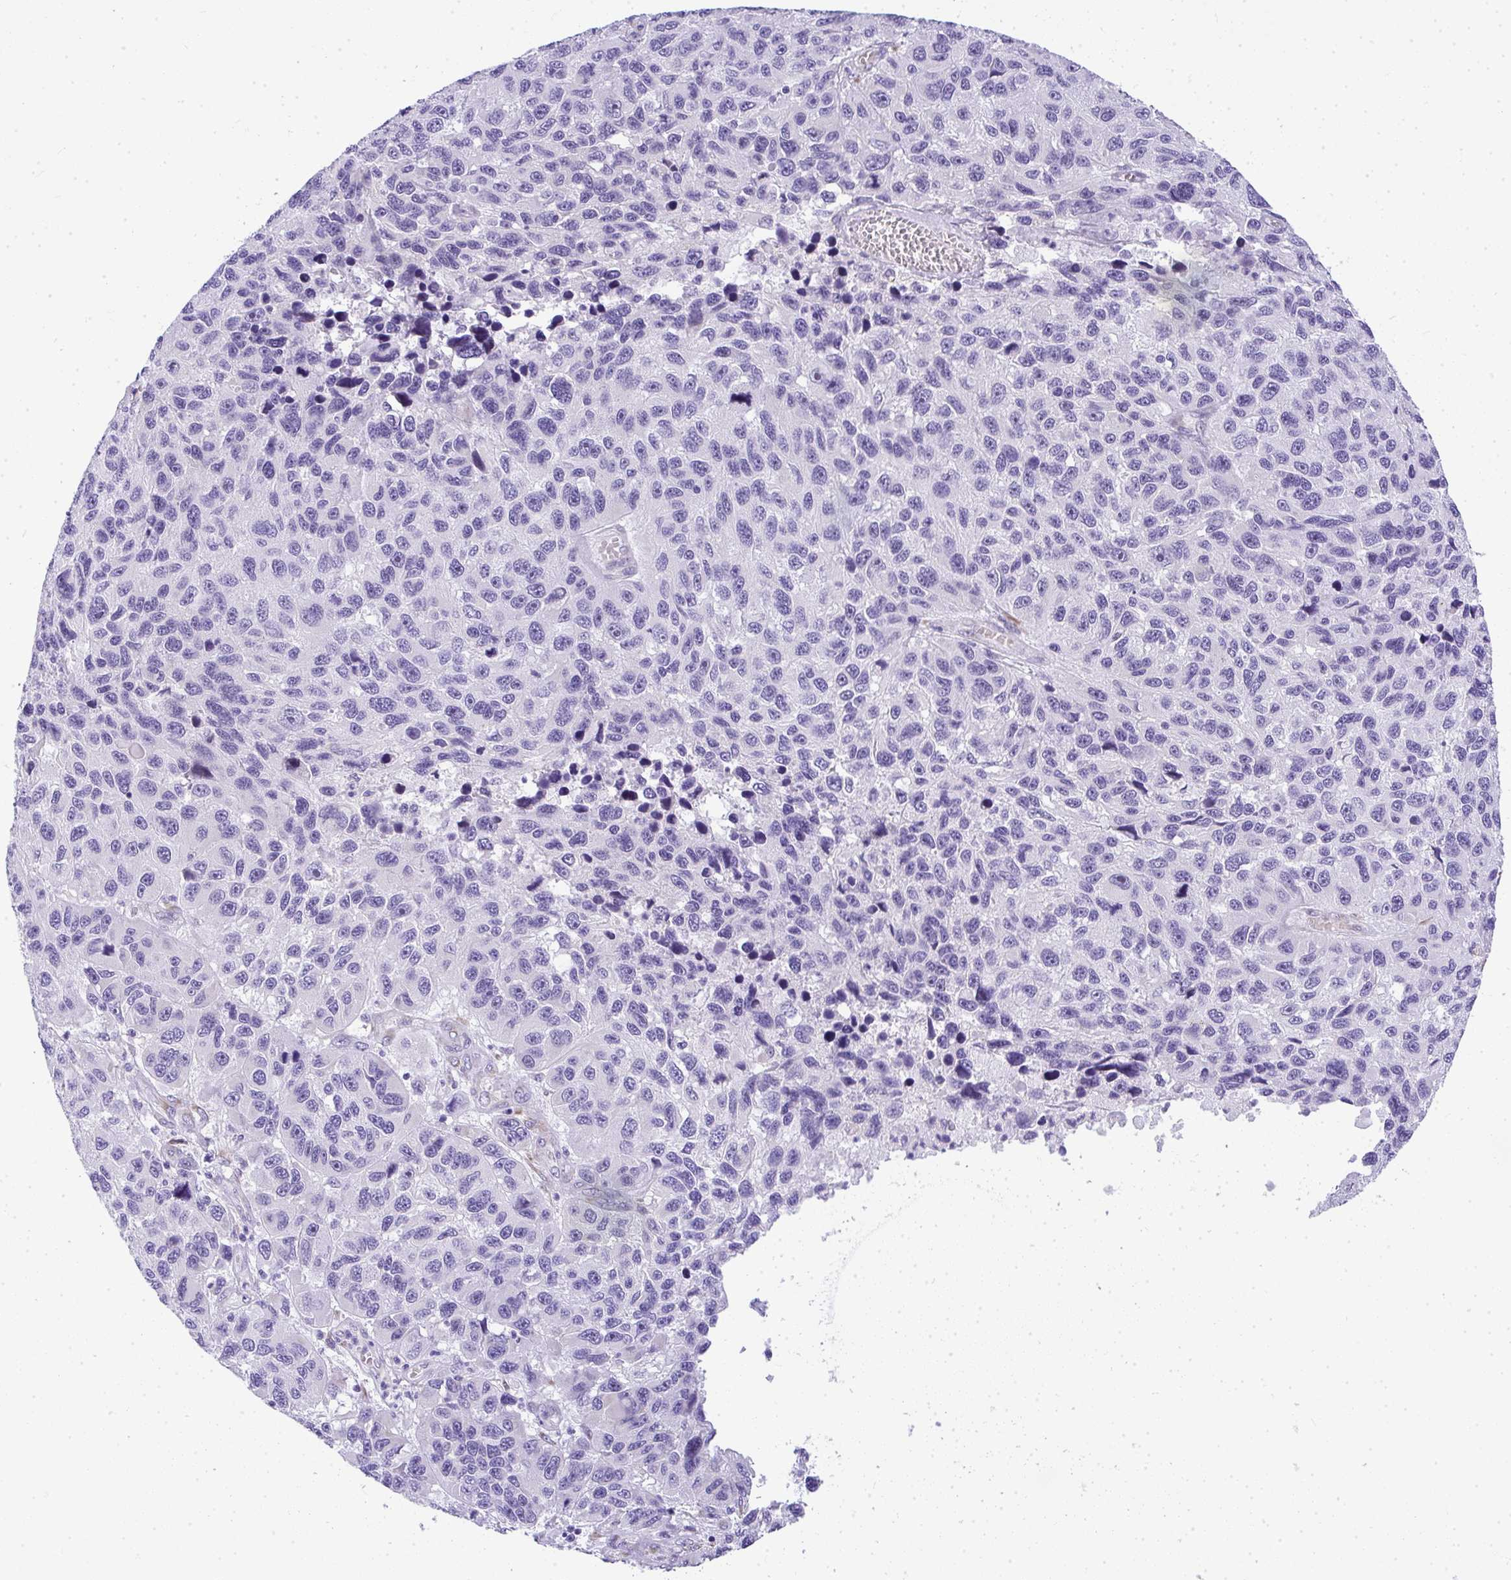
{"staining": {"intensity": "negative", "quantity": "none", "location": "none"}, "tissue": "melanoma", "cell_type": "Tumor cells", "image_type": "cancer", "snomed": [{"axis": "morphology", "description": "Malignant melanoma, NOS"}, {"axis": "topography", "description": "Skin"}], "caption": "This is an immunohistochemistry (IHC) micrograph of malignant melanoma. There is no positivity in tumor cells.", "gene": "ADRA2C", "patient": {"sex": "male", "age": 53}}